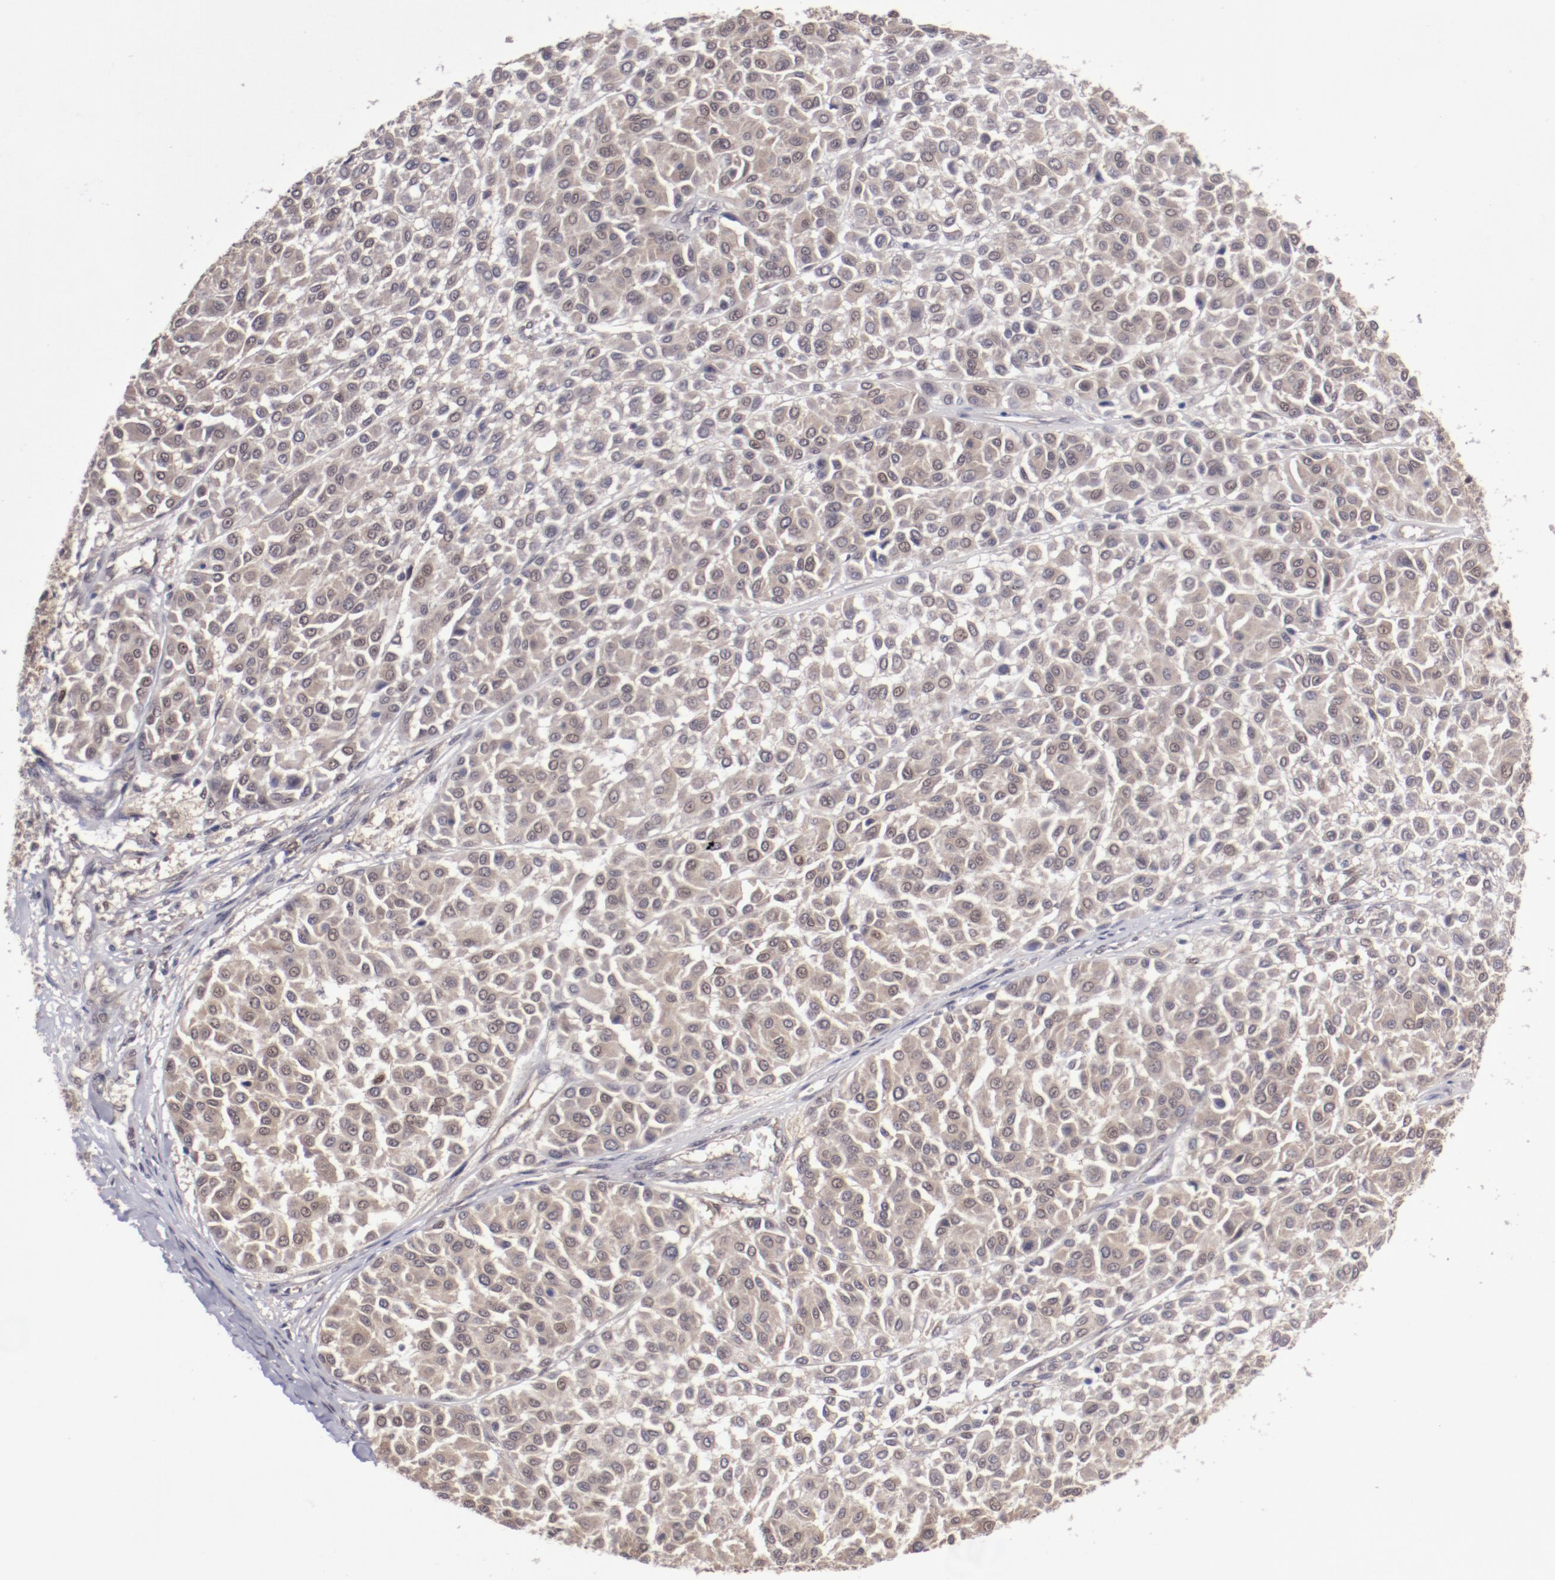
{"staining": {"intensity": "weak", "quantity": ">75%", "location": "cytoplasmic/membranous,nuclear"}, "tissue": "melanoma", "cell_type": "Tumor cells", "image_type": "cancer", "snomed": [{"axis": "morphology", "description": "Malignant melanoma, Metastatic site"}, {"axis": "topography", "description": "Soft tissue"}], "caption": "DAB immunohistochemical staining of human melanoma exhibits weak cytoplasmic/membranous and nuclear protein expression in approximately >75% of tumor cells.", "gene": "ARNT", "patient": {"sex": "male", "age": 41}}